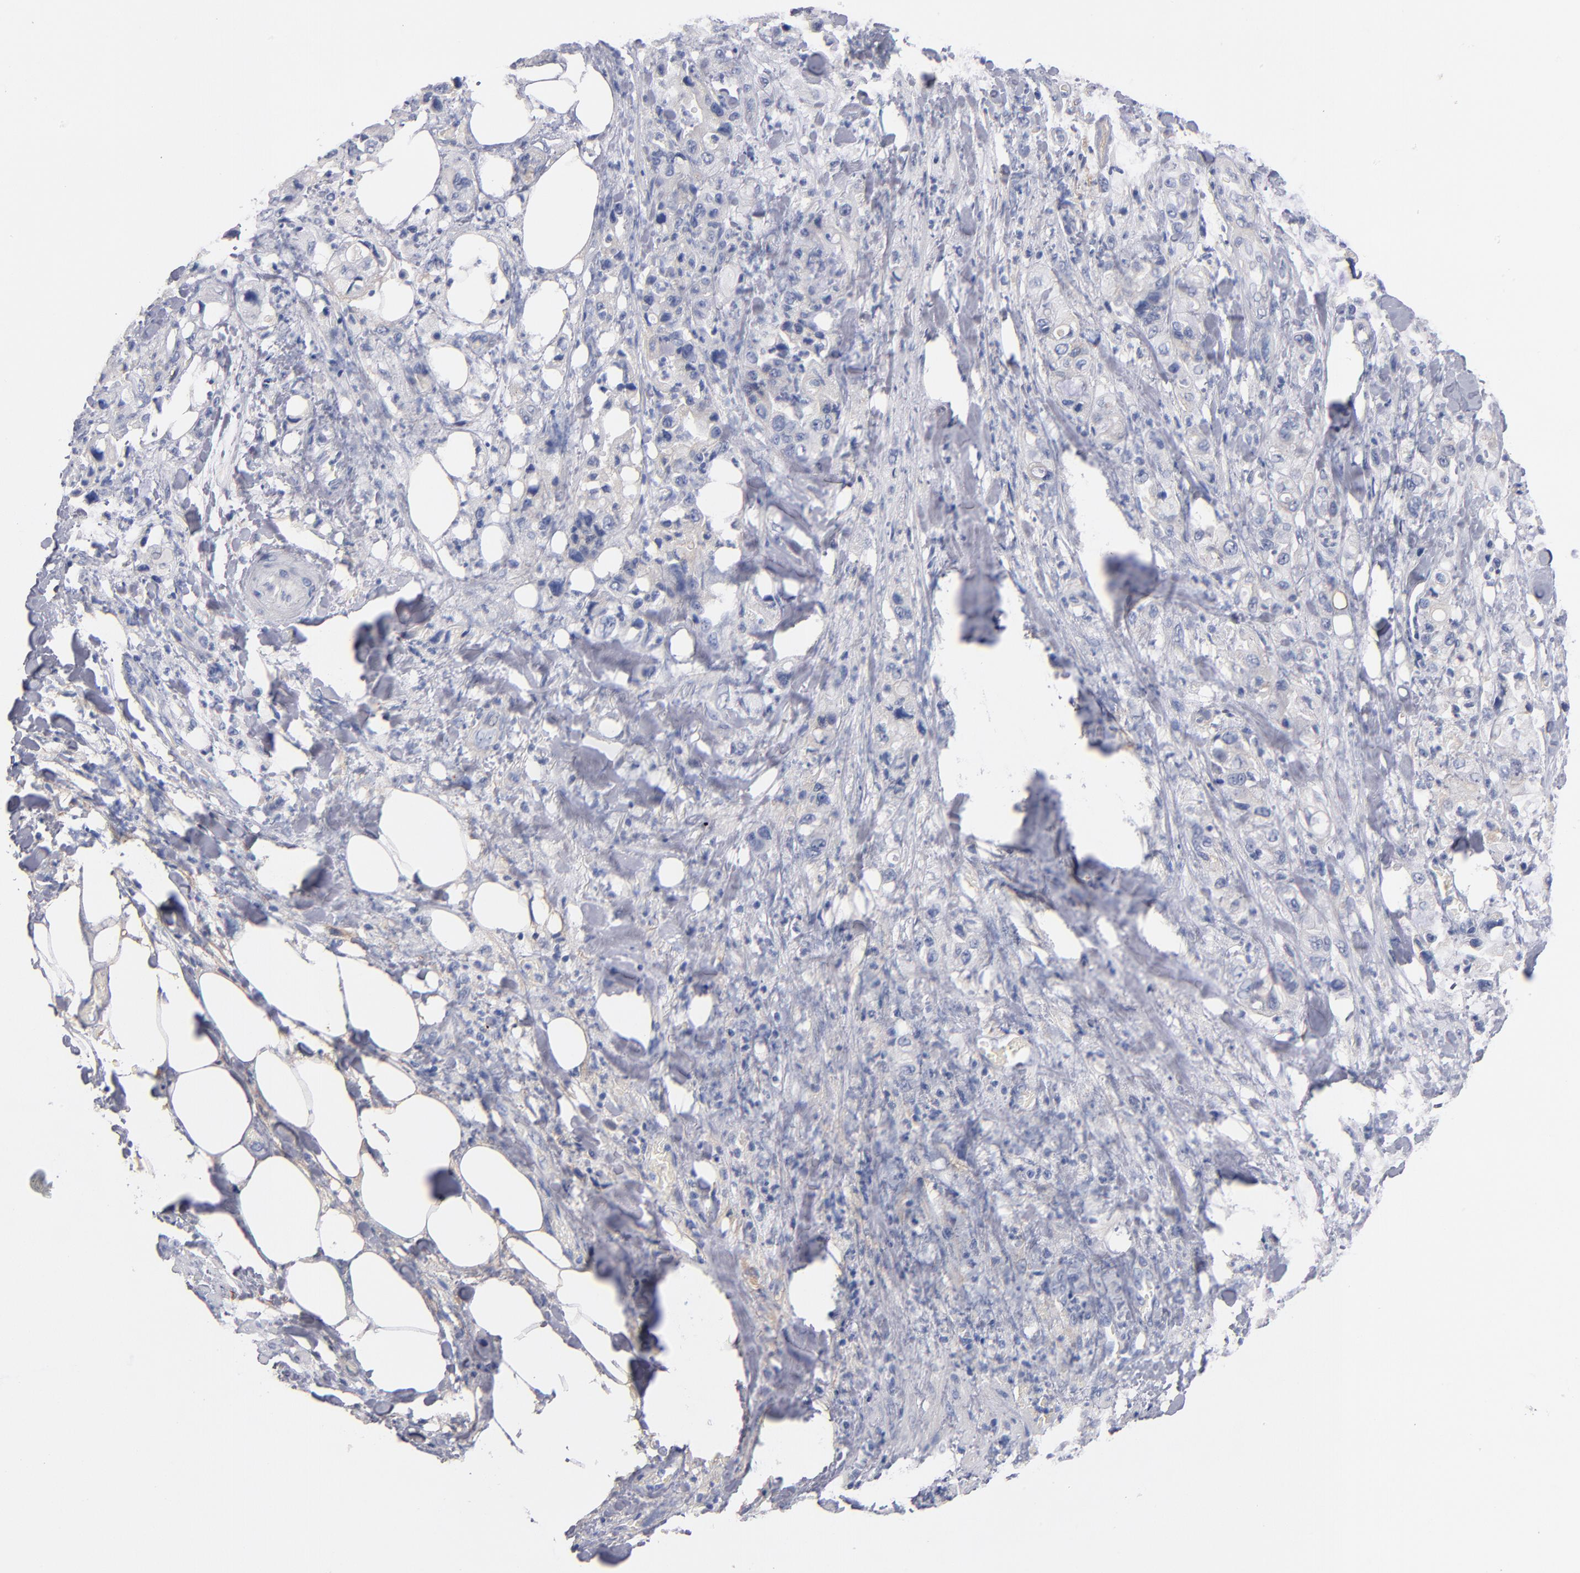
{"staining": {"intensity": "negative", "quantity": "none", "location": "none"}, "tissue": "pancreatic cancer", "cell_type": "Tumor cells", "image_type": "cancer", "snomed": [{"axis": "morphology", "description": "Adenocarcinoma, NOS"}, {"axis": "topography", "description": "Pancreas"}], "caption": "Tumor cells are negative for protein expression in human pancreatic cancer. The staining is performed using DAB (3,3'-diaminobenzidine) brown chromogen with nuclei counter-stained in using hematoxylin.", "gene": "PLSCR4", "patient": {"sex": "male", "age": 70}}